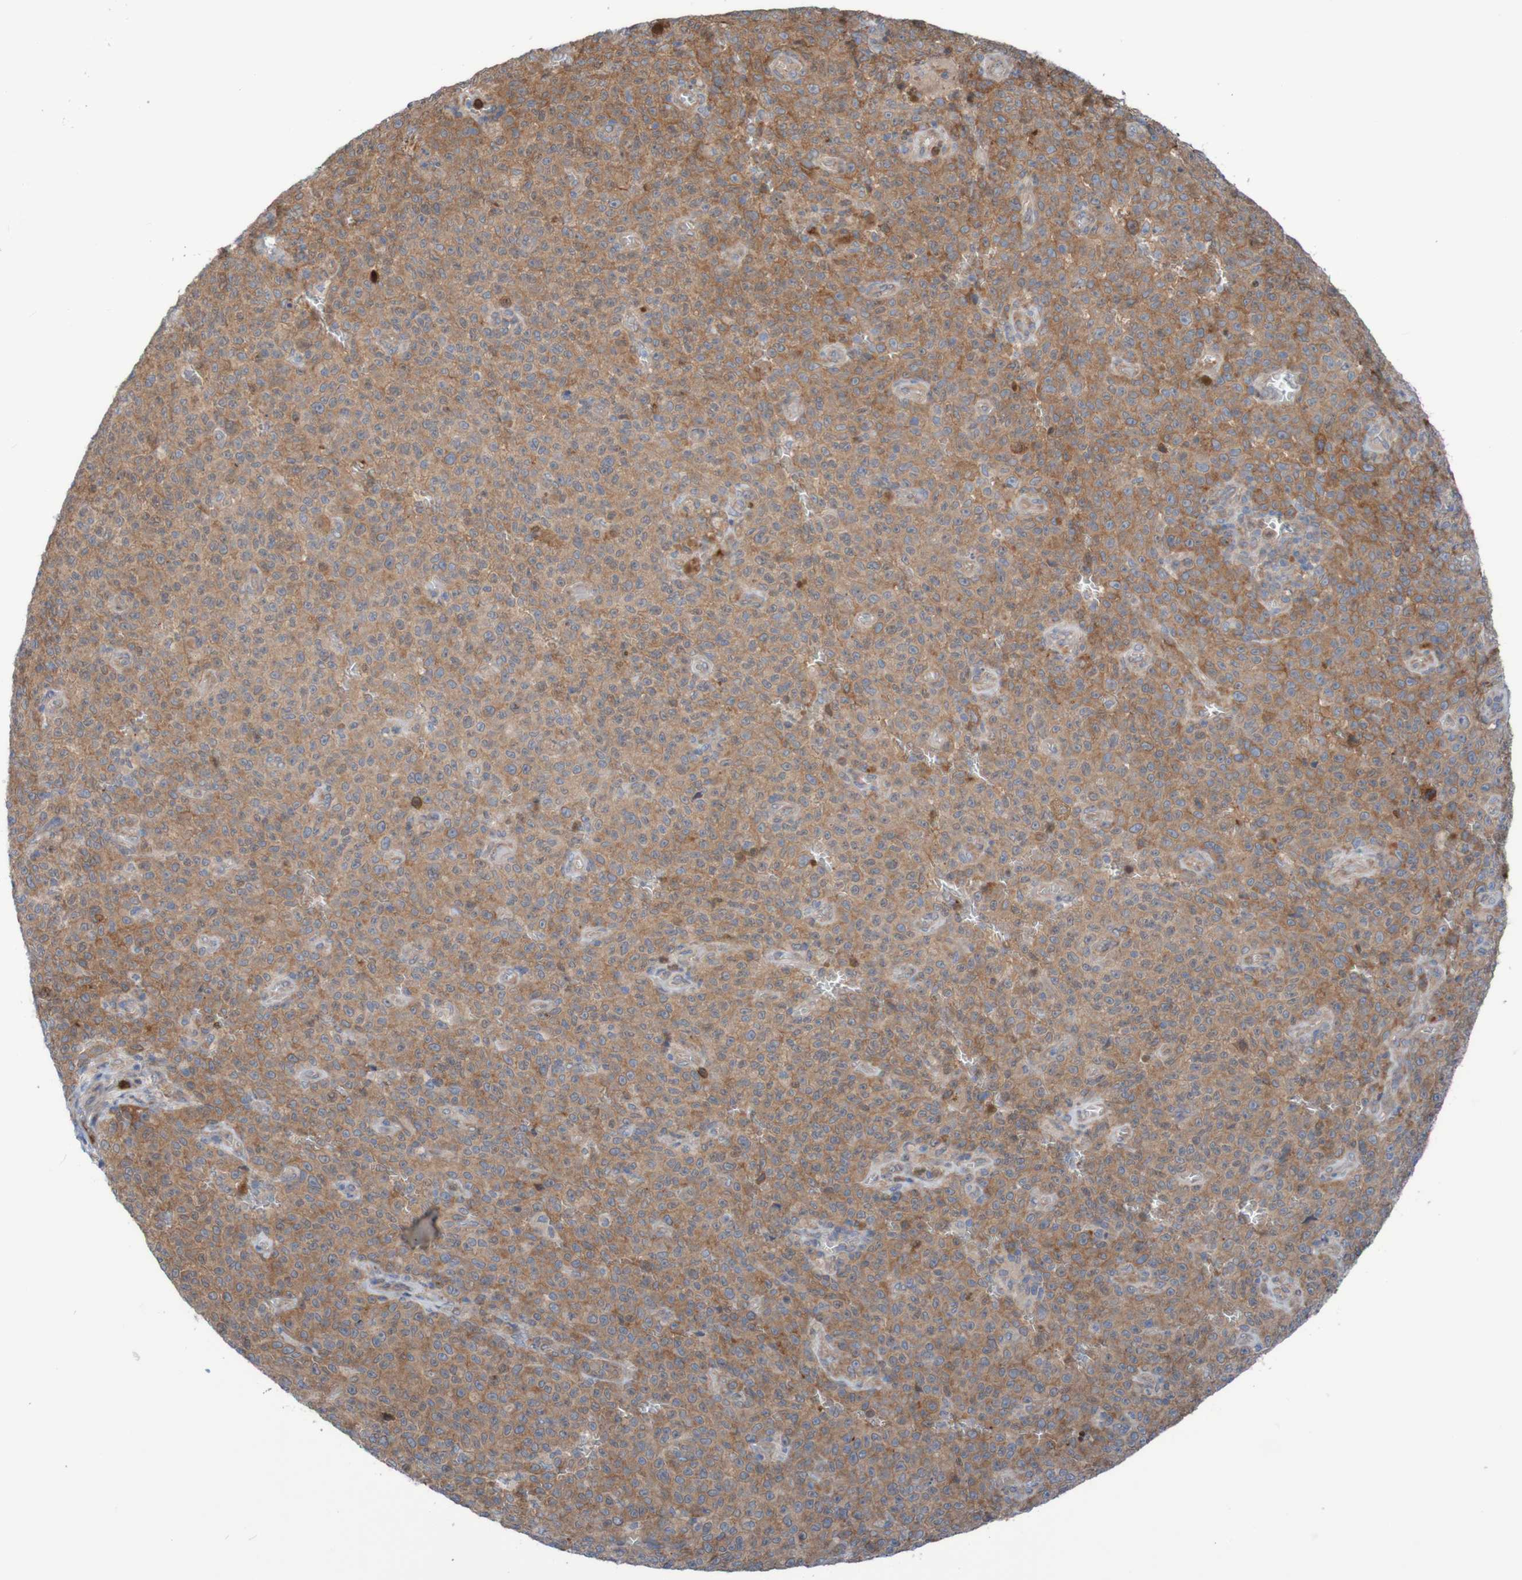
{"staining": {"intensity": "strong", "quantity": ">75%", "location": "cytoplasmic/membranous"}, "tissue": "melanoma", "cell_type": "Tumor cells", "image_type": "cancer", "snomed": [{"axis": "morphology", "description": "Malignant melanoma, NOS"}, {"axis": "topography", "description": "Skin"}], "caption": "A brown stain labels strong cytoplasmic/membranous staining of a protein in human melanoma tumor cells.", "gene": "ANGPT4", "patient": {"sex": "female", "age": 82}}